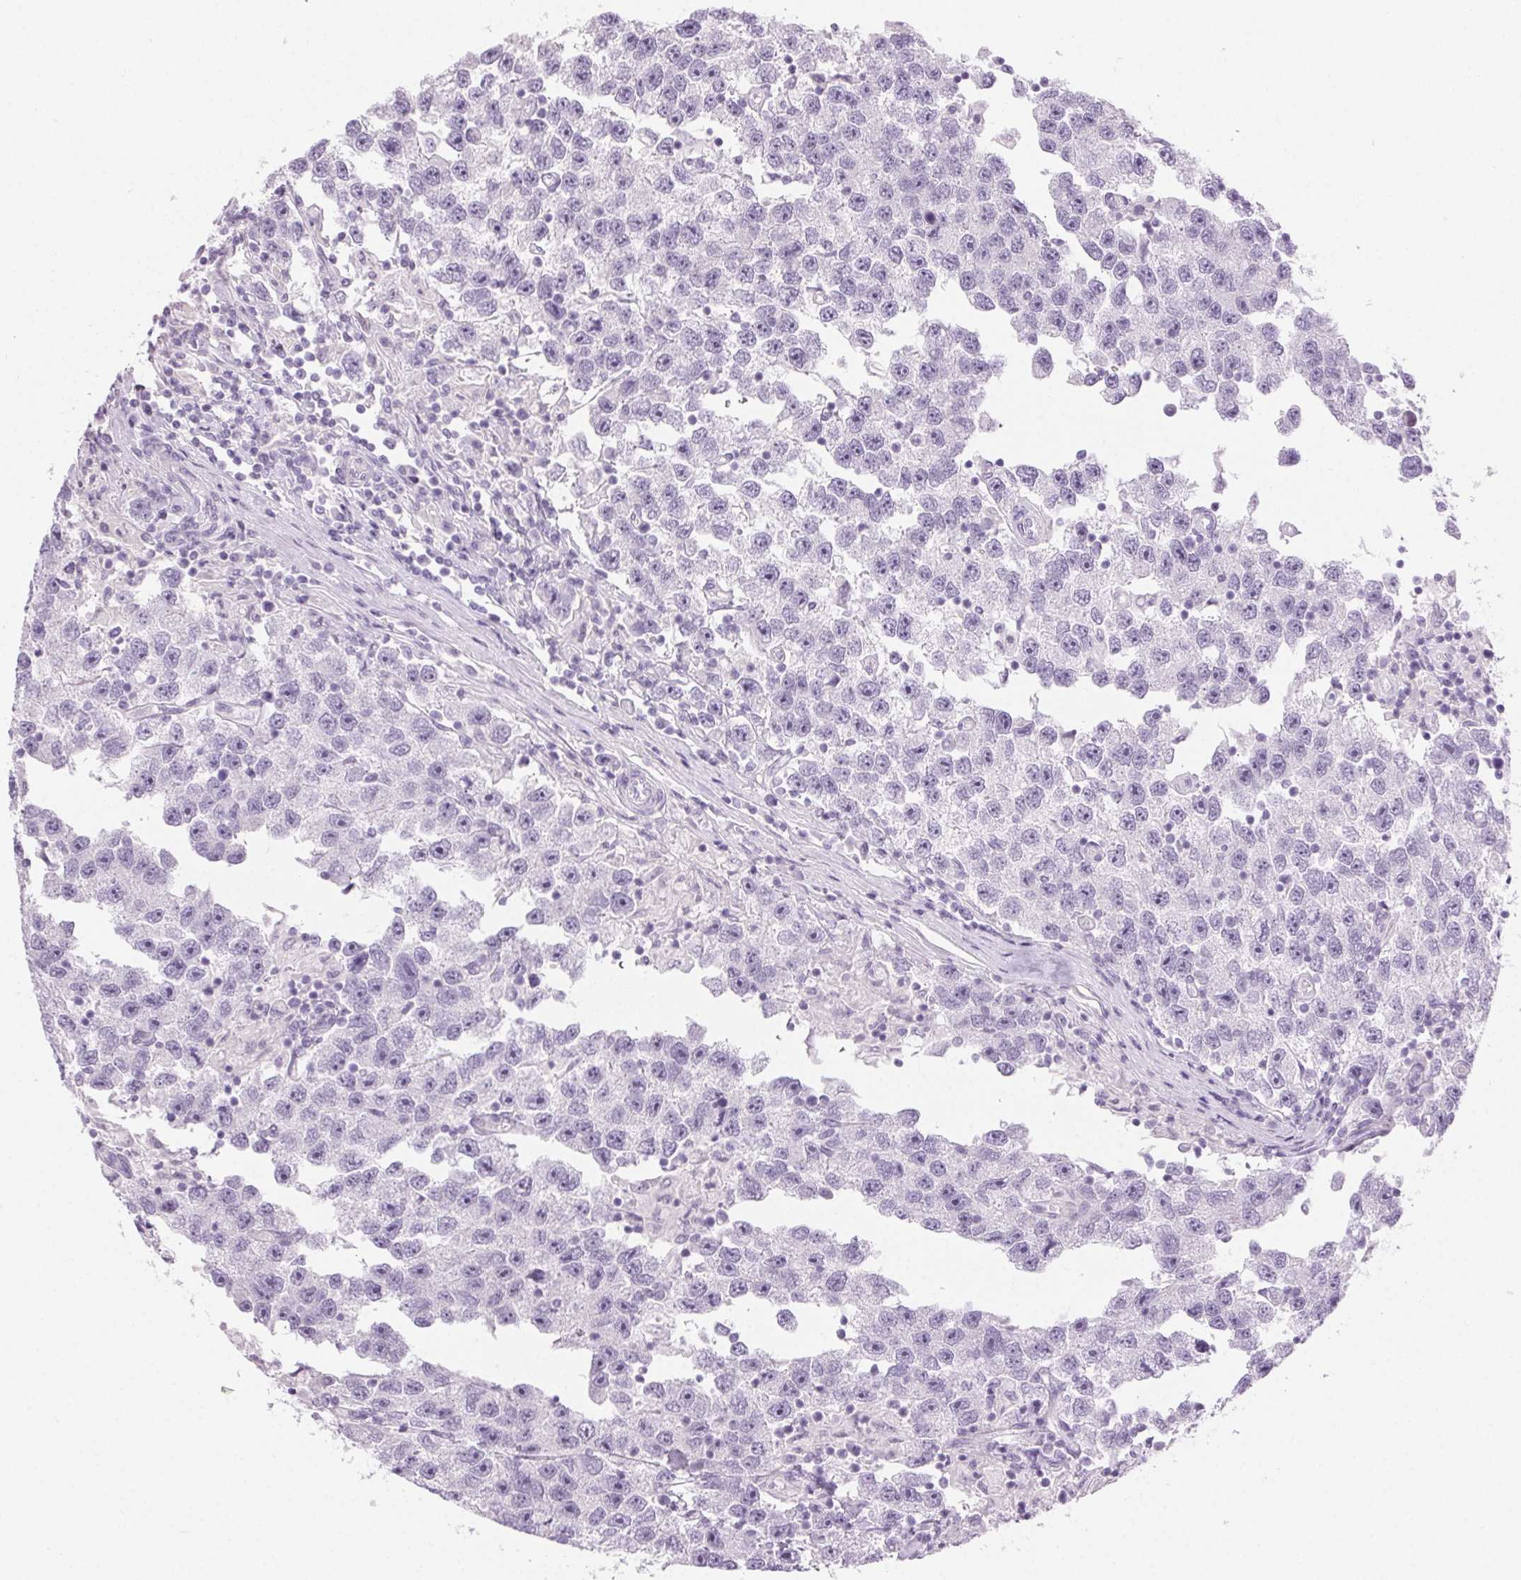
{"staining": {"intensity": "negative", "quantity": "none", "location": "none"}, "tissue": "testis cancer", "cell_type": "Tumor cells", "image_type": "cancer", "snomed": [{"axis": "morphology", "description": "Seminoma, NOS"}, {"axis": "topography", "description": "Testis"}], "caption": "A photomicrograph of human seminoma (testis) is negative for staining in tumor cells.", "gene": "LRP2", "patient": {"sex": "male", "age": 26}}